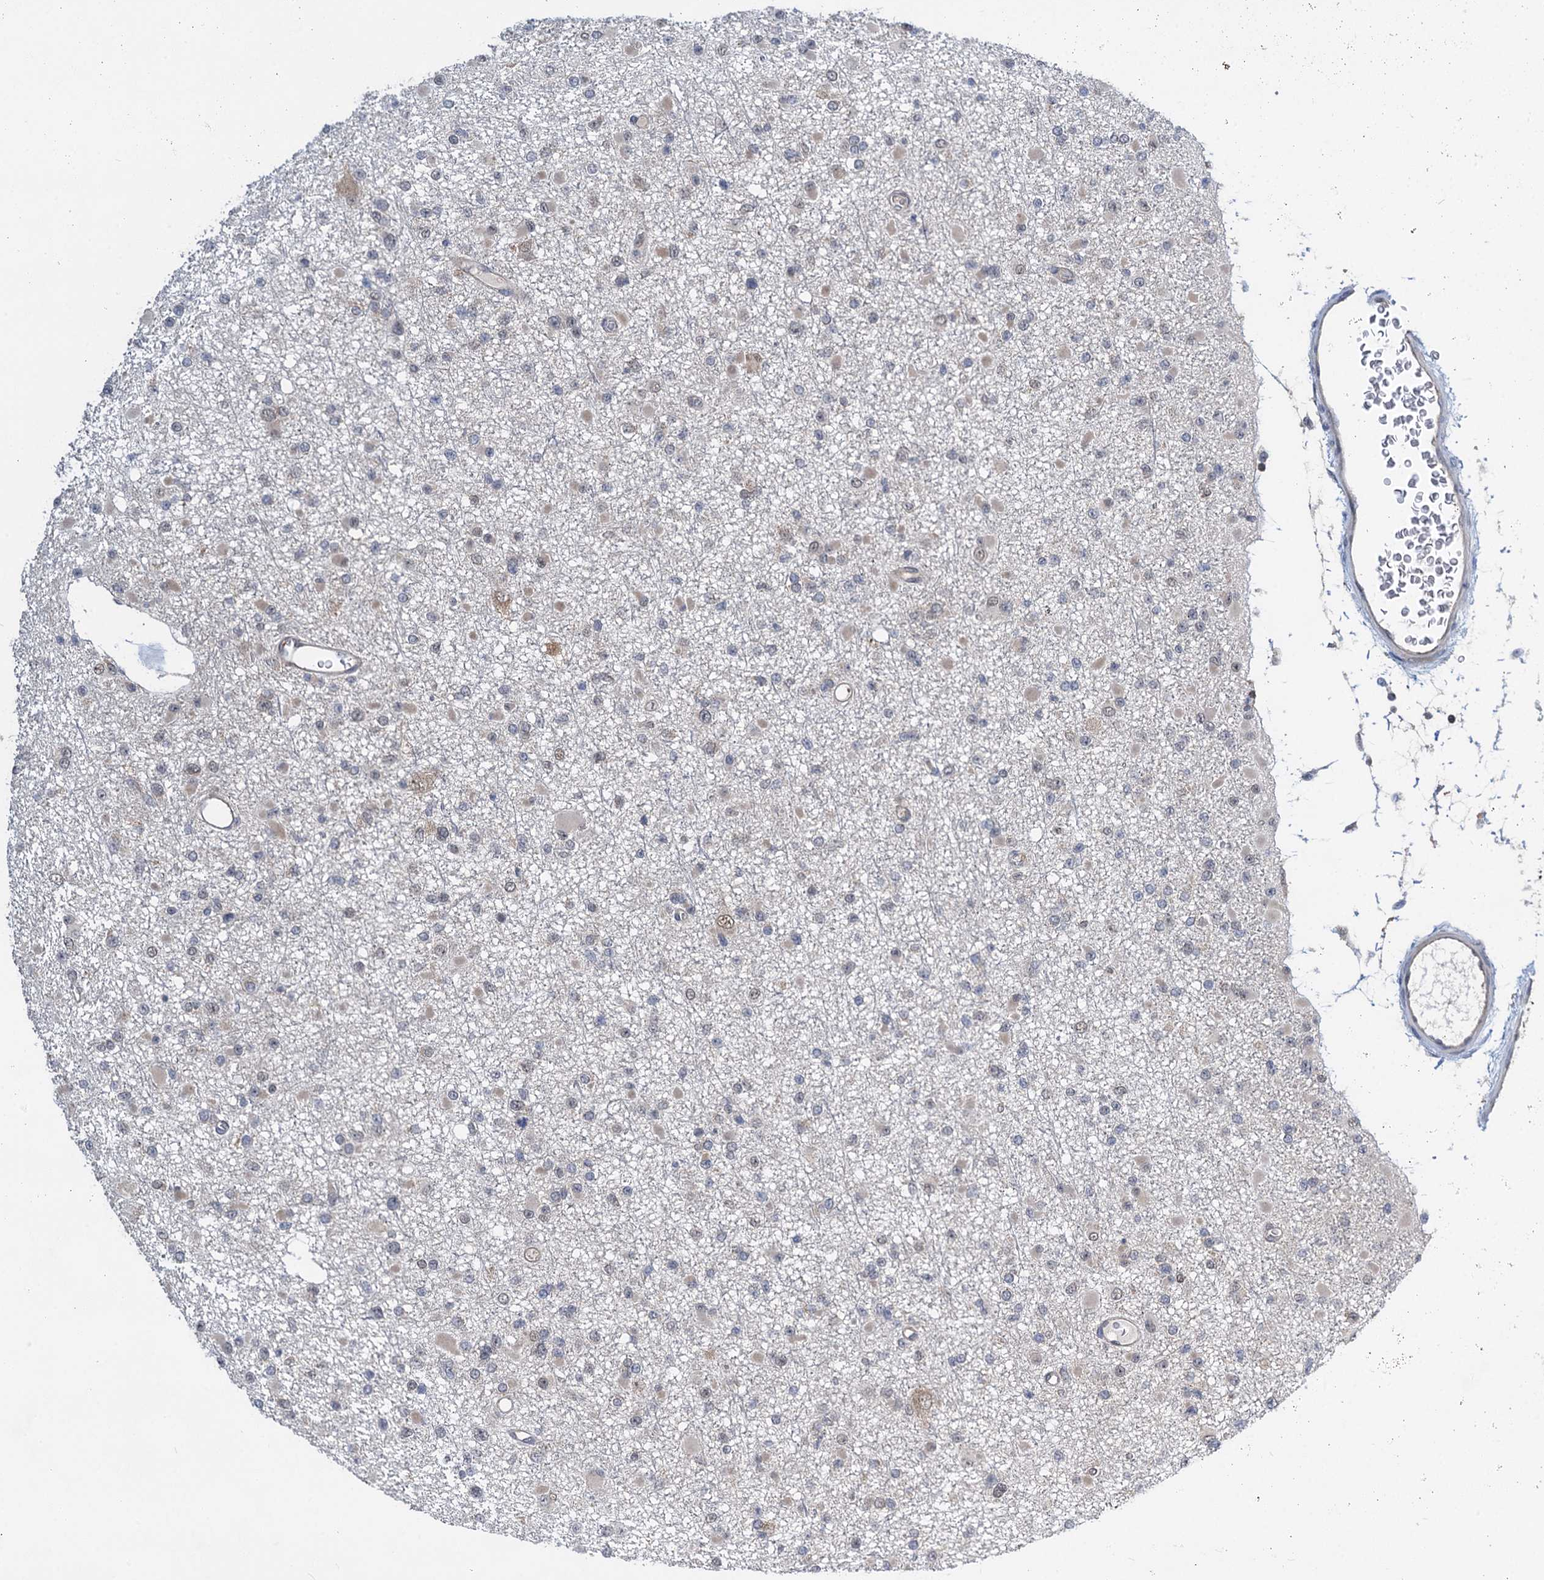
{"staining": {"intensity": "negative", "quantity": "none", "location": "none"}, "tissue": "glioma", "cell_type": "Tumor cells", "image_type": "cancer", "snomed": [{"axis": "morphology", "description": "Glioma, malignant, Low grade"}, {"axis": "topography", "description": "Brain"}], "caption": "Immunohistochemistry (IHC) image of neoplastic tissue: human malignant glioma (low-grade) stained with DAB exhibits no significant protein positivity in tumor cells. The staining was performed using DAB (3,3'-diaminobenzidine) to visualize the protein expression in brown, while the nuclei were stained in blue with hematoxylin (Magnification: 20x).", "gene": "GPBP1", "patient": {"sex": "female", "age": 22}}